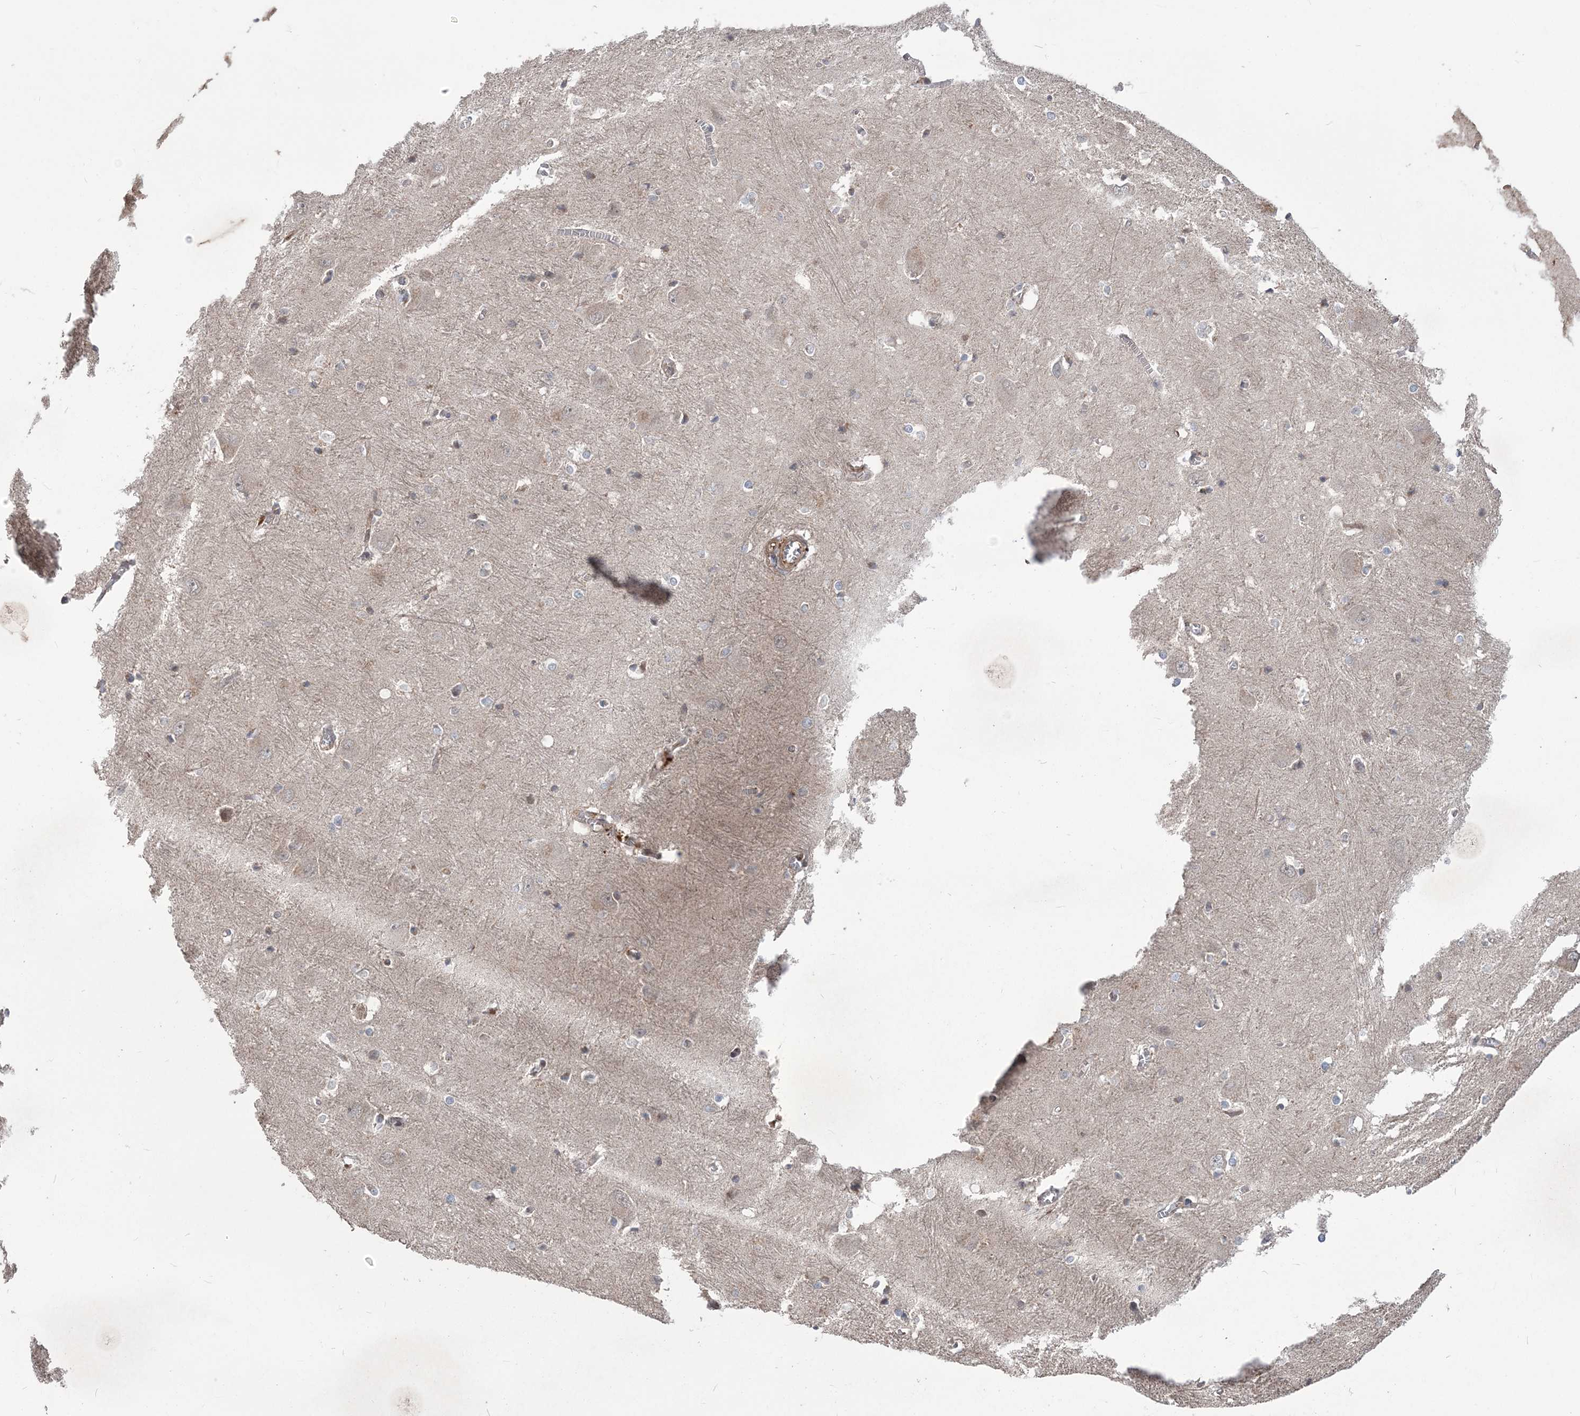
{"staining": {"intensity": "weak", "quantity": "<25%", "location": "cytoplasmic/membranous"}, "tissue": "caudate", "cell_type": "Glial cells", "image_type": "normal", "snomed": [{"axis": "morphology", "description": "Normal tissue, NOS"}, {"axis": "topography", "description": "Lateral ventricle wall"}], "caption": "High power microscopy histopathology image of an immunohistochemistry histopathology image of unremarkable caudate, revealing no significant positivity in glial cells.", "gene": "MTRF1L", "patient": {"sex": "male", "age": 37}}